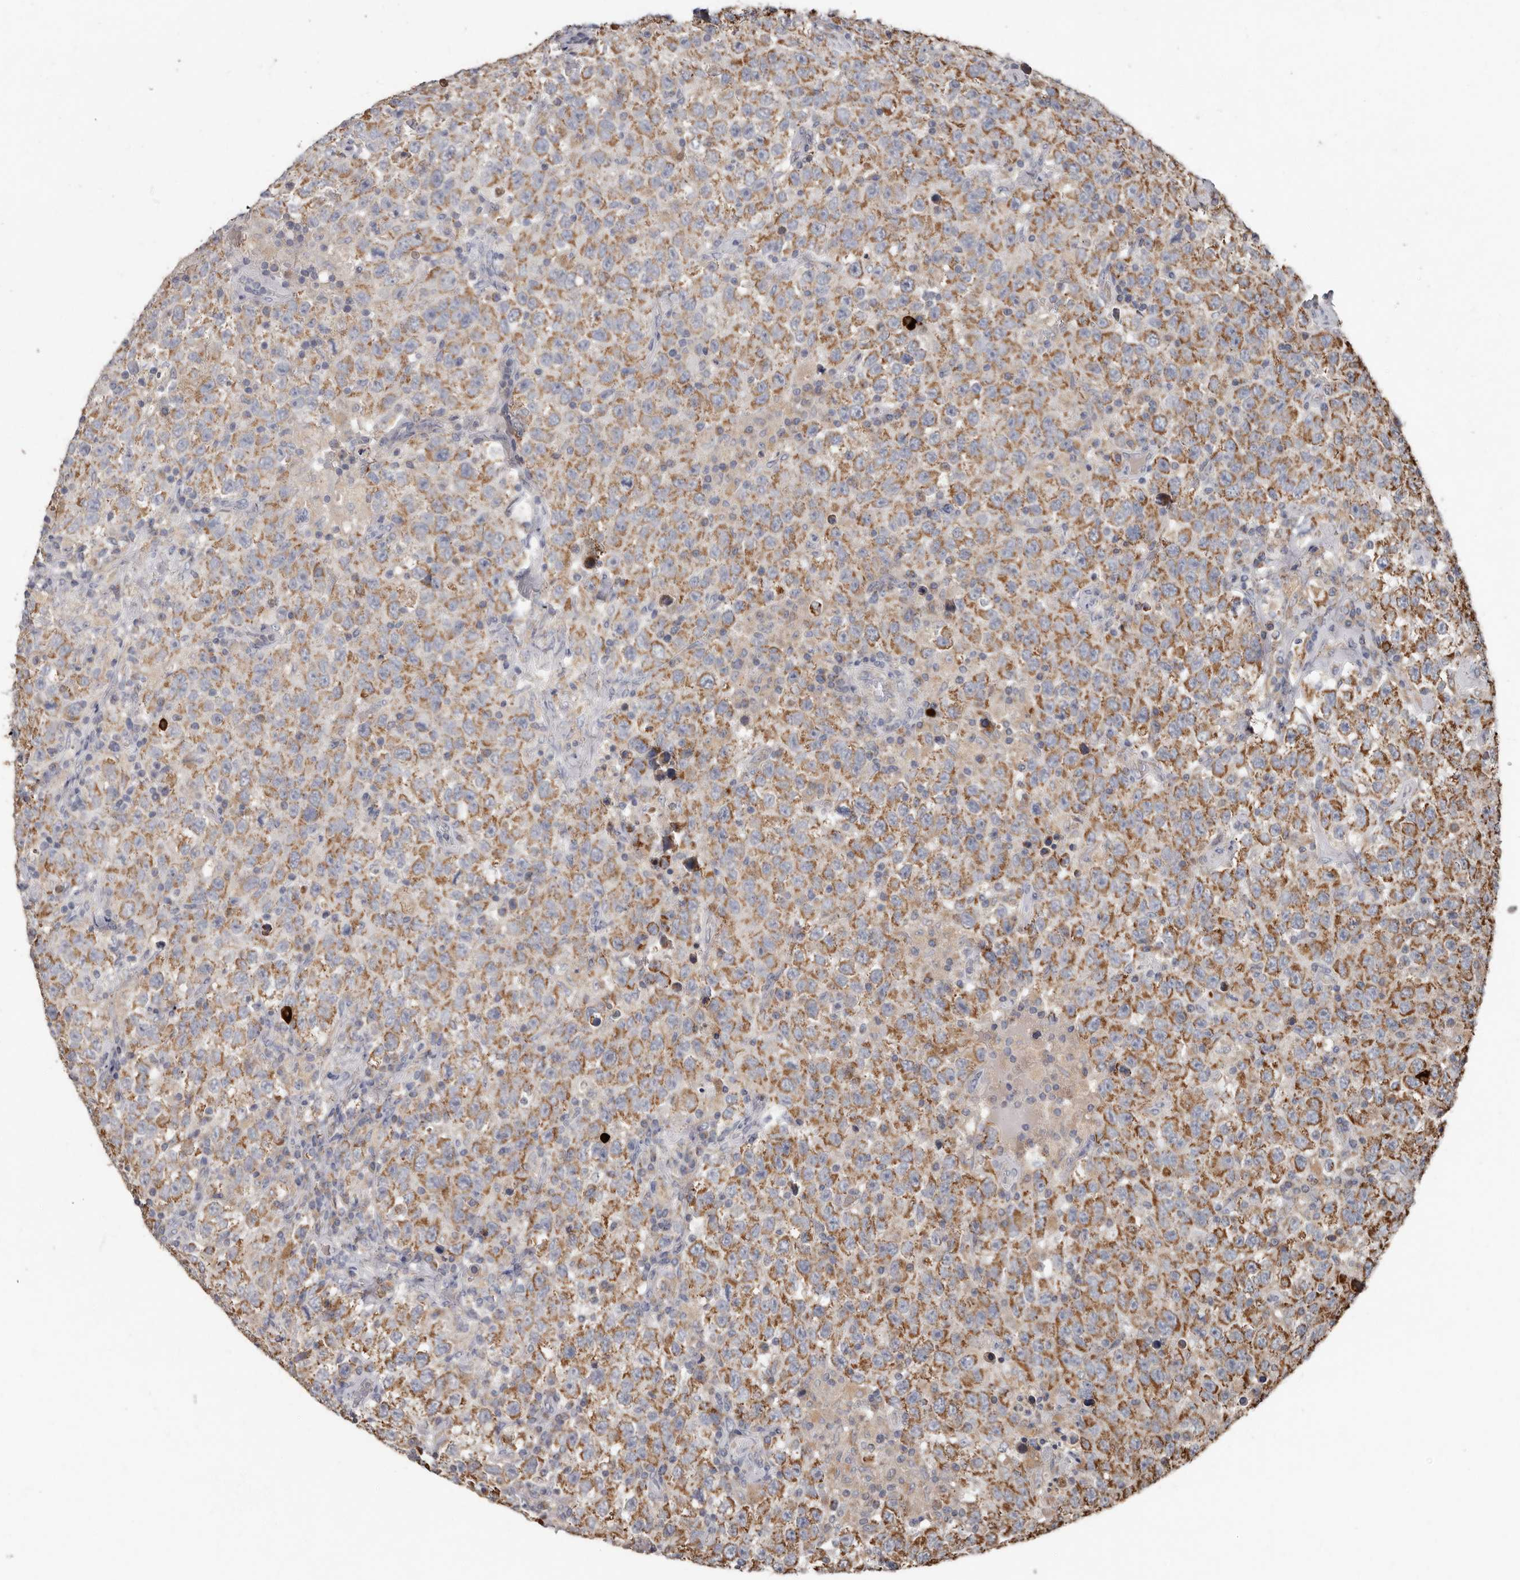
{"staining": {"intensity": "moderate", "quantity": ">75%", "location": "cytoplasmic/membranous"}, "tissue": "testis cancer", "cell_type": "Tumor cells", "image_type": "cancer", "snomed": [{"axis": "morphology", "description": "Seminoma, NOS"}, {"axis": "topography", "description": "Testis"}], "caption": "Protein expression analysis of testis cancer displays moderate cytoplasmic/membranous positivity in approximately >75% of tumor cells.", "gene": "KIF26B", "patient": {"sex": "male", "age": 41}}